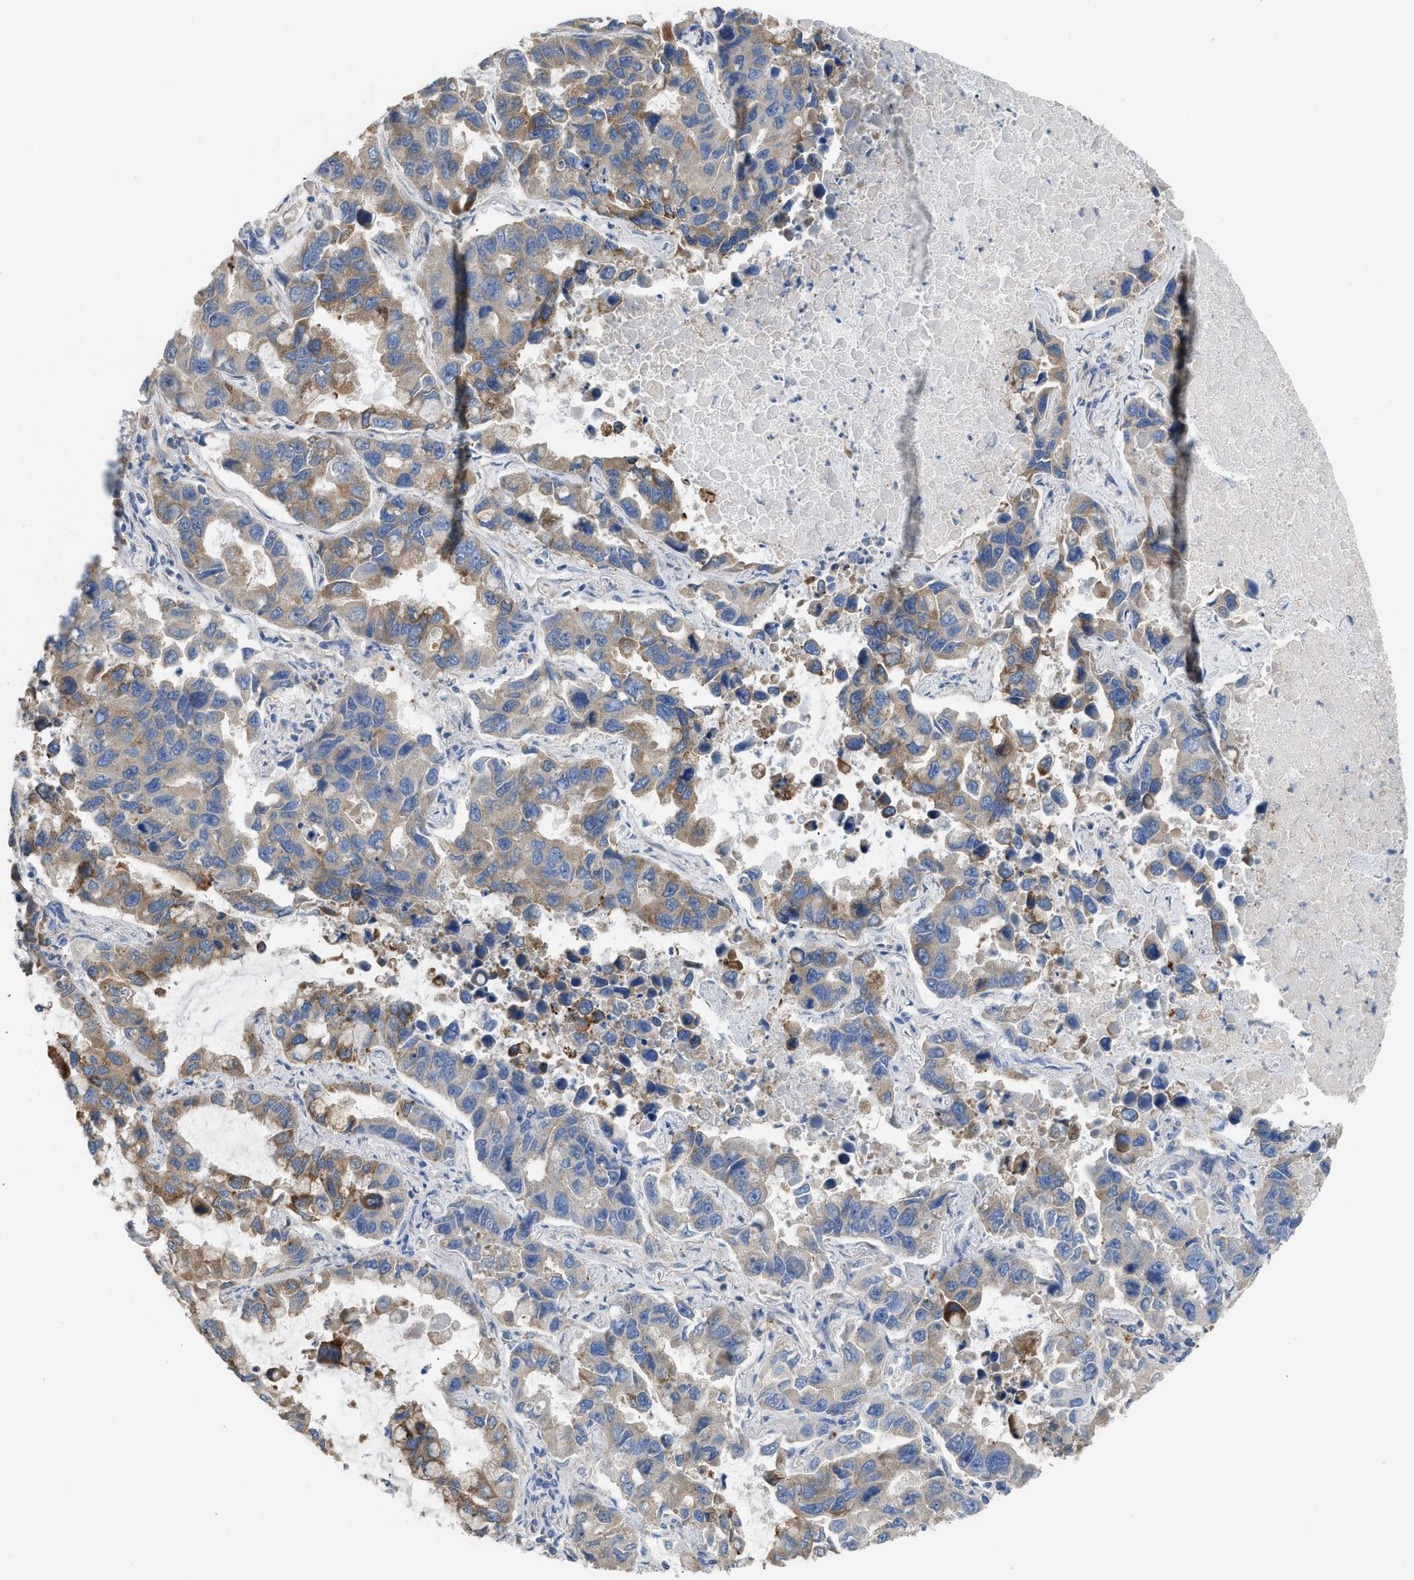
{"staining": {"intensity": "moderate", "quantity": "25%-75%", "location": "cytoplasmic/membranous"}, "tissue": "lung cancer", "cell_type": "Tumor cells", "image_type": "cancer", "snomed": [{"axis": "morphology", "description": "Adenocarcinoma, NOS"}, {"axis": "topography", "description": "Lung"}], "caption": "Immunohistochemistry (IHC) photomicrograph of adenocarcinoma (lung) stained for a protein (brown), which reveals medium levels of moderate cytoplasmic/membranous positivity in about 25%-75% of tumor cells.", "gene": "AOAH", "patient": {"sex": "male", "age": 64}}